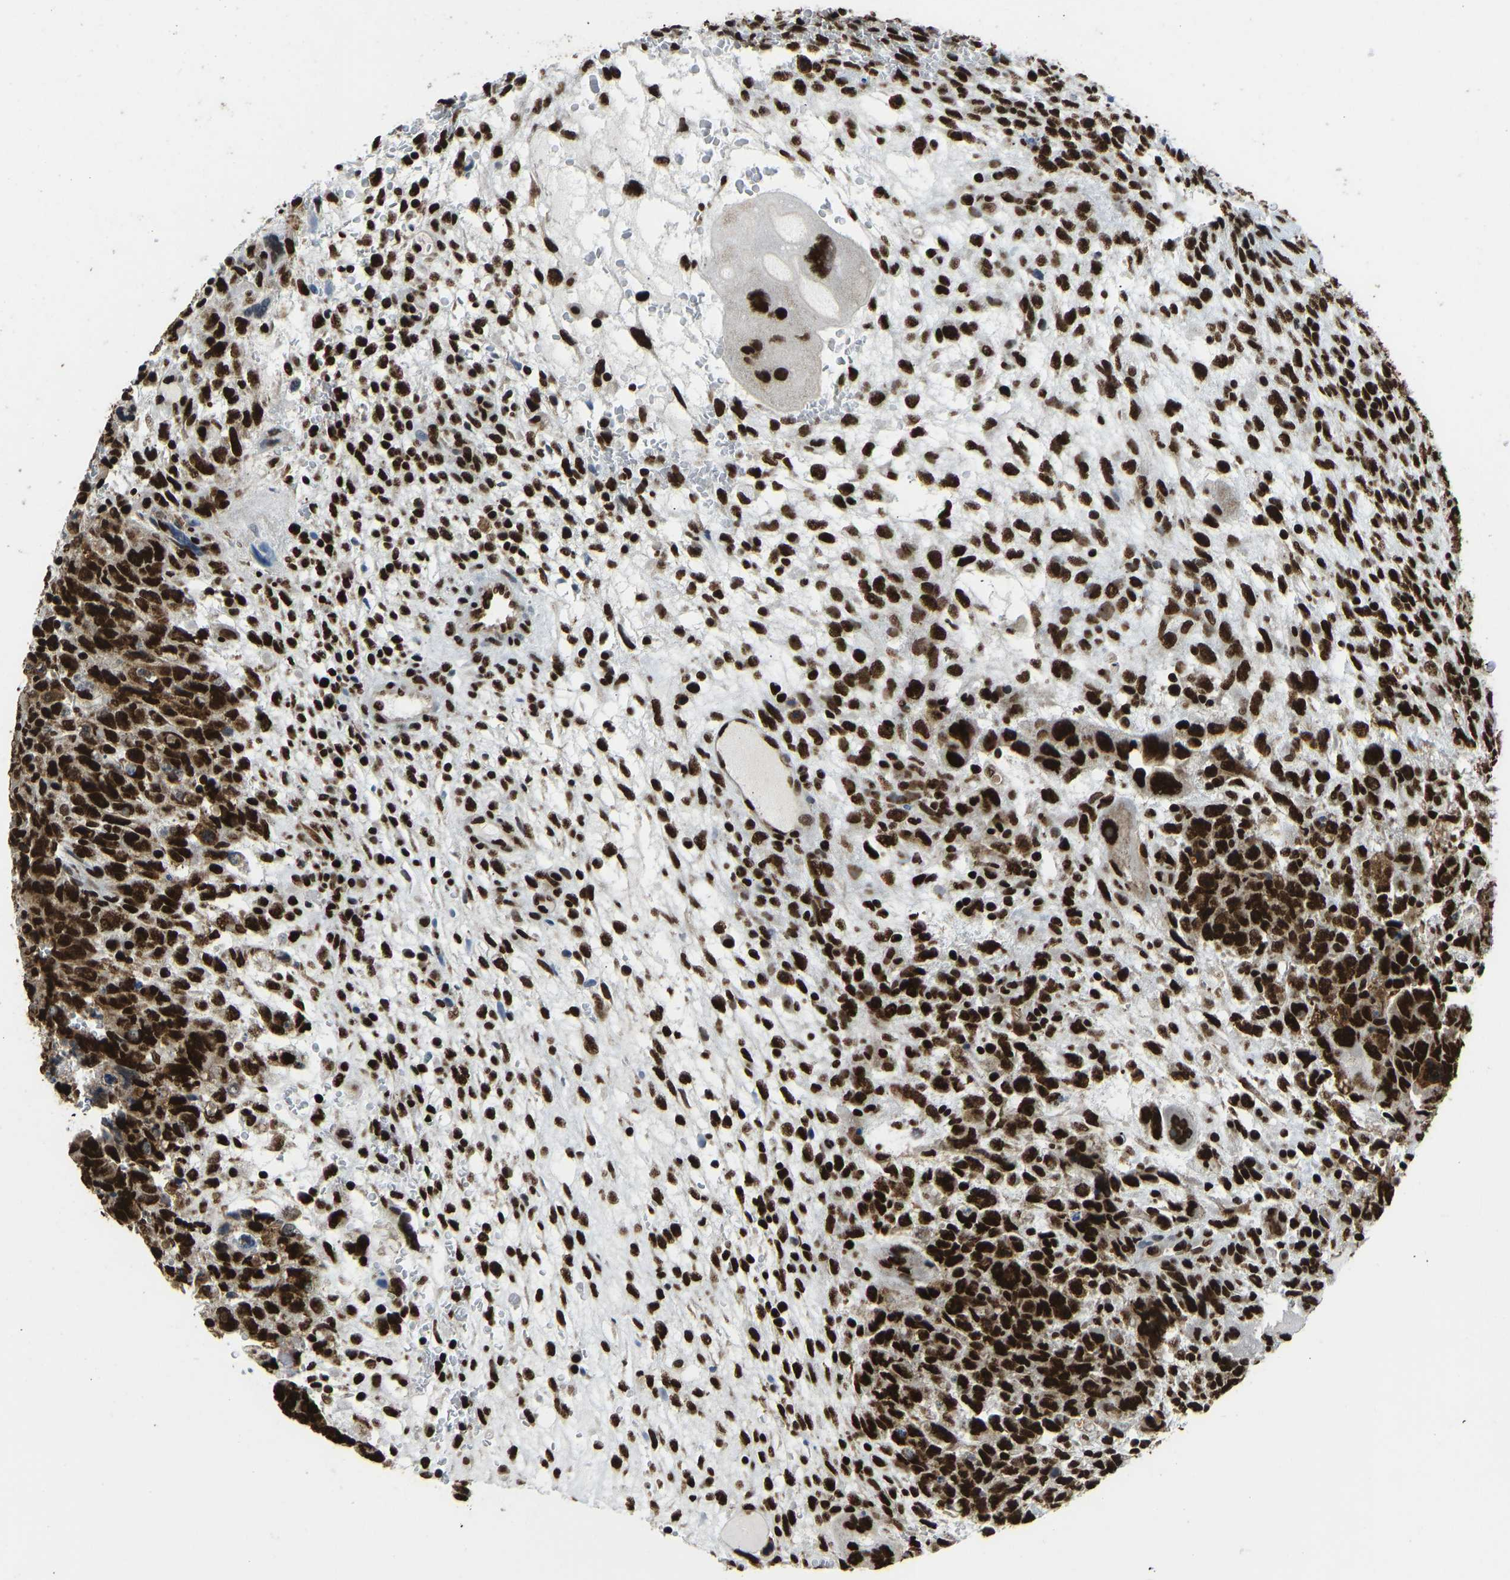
{"staining": {"intensity": "strong", "quantity": ">75%", "location": "nuclear"}, "tissue": "testis cancer", "cell_type": "Tumor cells", "image_type": "cancer", "snomed": [{"axis": "morphology", "description": "Carcinoma, Embryonal, NOS"}, {"axis": "topography", "description": "Testis"}], "caption": "Immunohistochemistry (IHC) micrograph of testis cancer (embryonal carcinoma) stained for a protein (brown), which reveals high levels of strong nuclear staining in about >75% of tumor cells.", "gene": "ZSCAN20", "patient": {"sex": "male", "age": 28}}